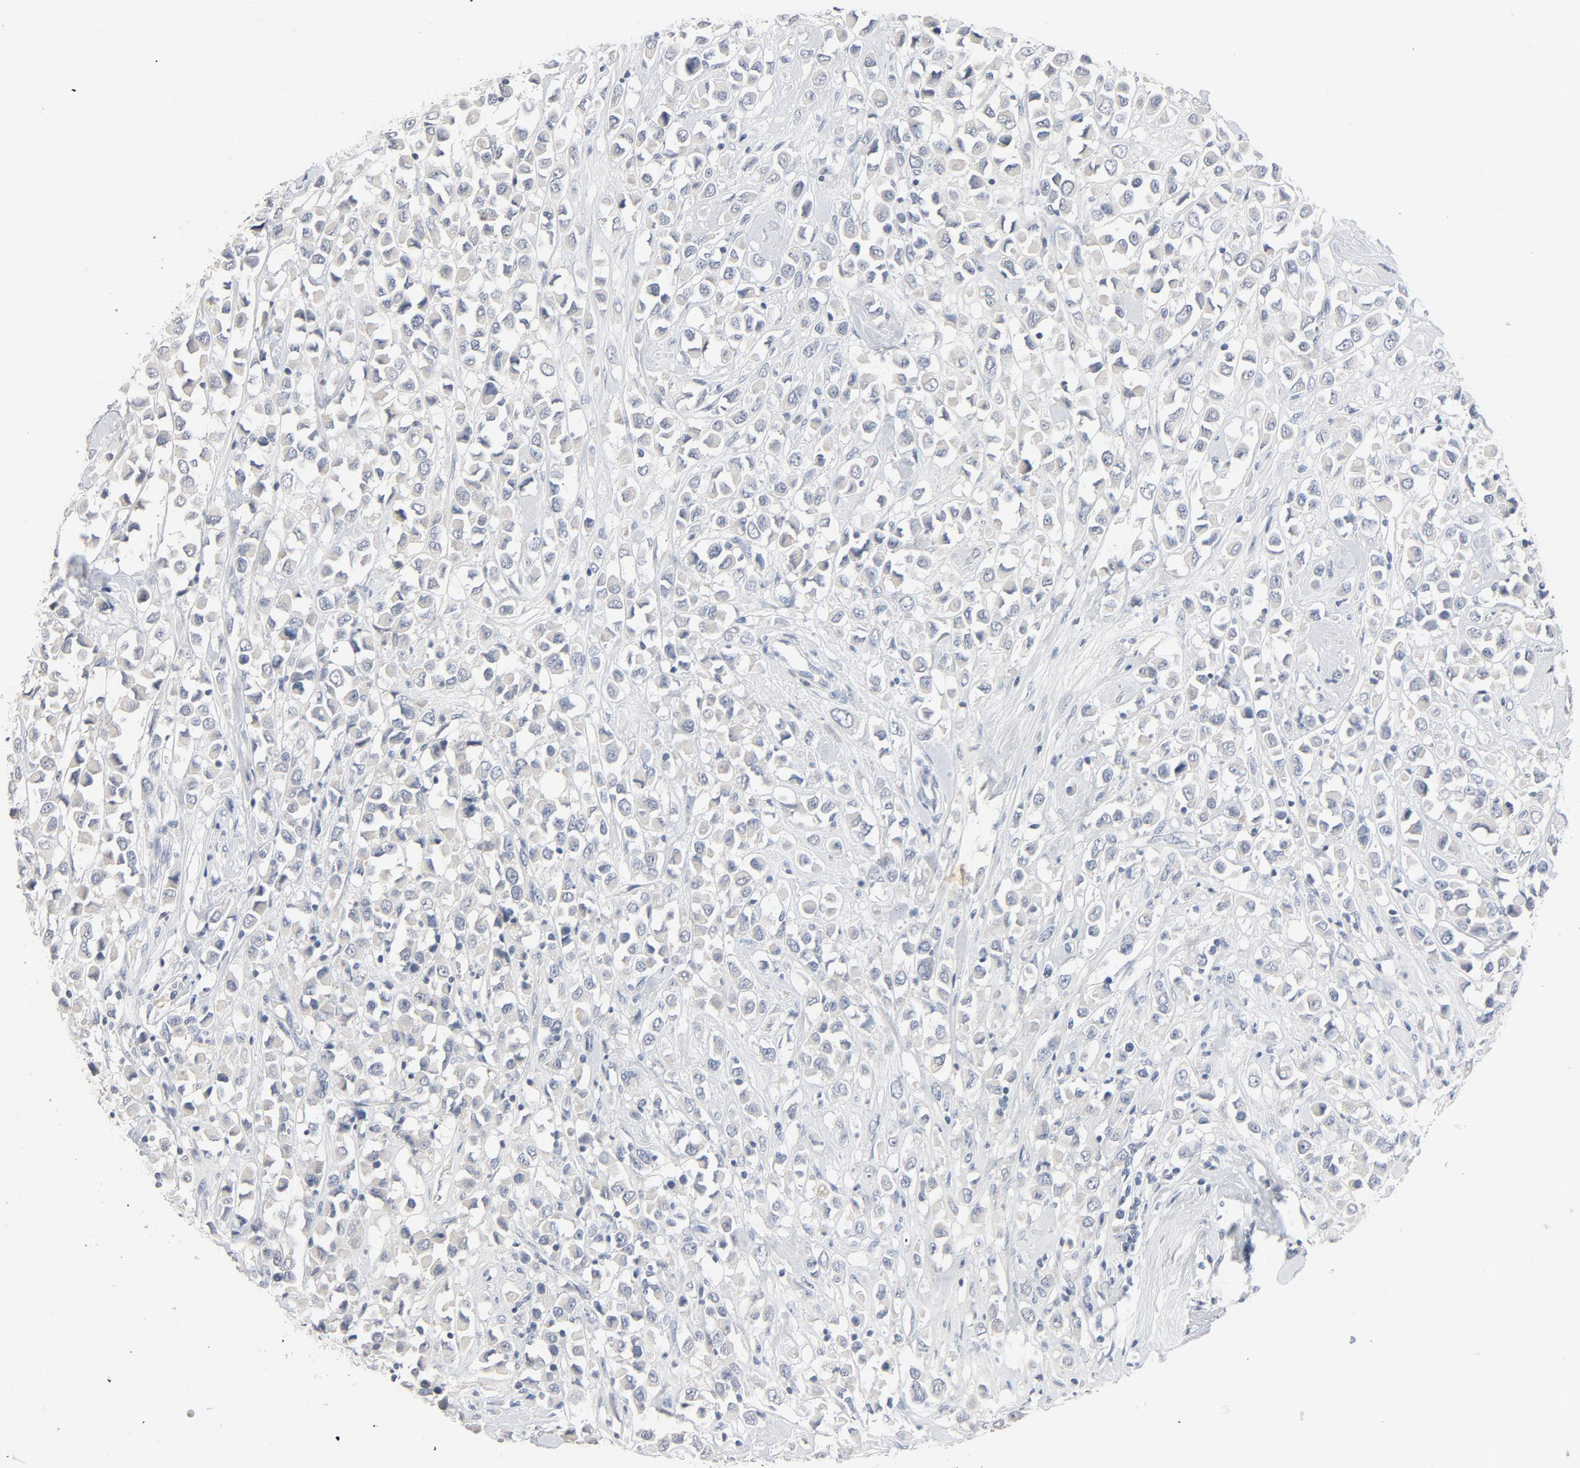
{"staining": {"intensity": "negative", "quantity": "none", "location": "none"}, "tissue": "breast cancer", "cell_type": "Tumor cells", "image_type": "cancer", "snomed": [{"axis": "morphology", "description": "Duct carcinoma"}, {"axis": "topography", "description": "Breast"}], "caption": "High power microscopy histopathology image of an immunohistochemistry photomicrograph of breast cancer, revealing no significant positivity in tumor cells. (Stains: DAB (3,3'-diaminobenzidine) immunohistochemistry with hematoxylin counter stain, Microscopy: brightfield microscopy at high magnification).", "gene": "ZCCHC13", "patient": {"sex": "female", "age": 61}}